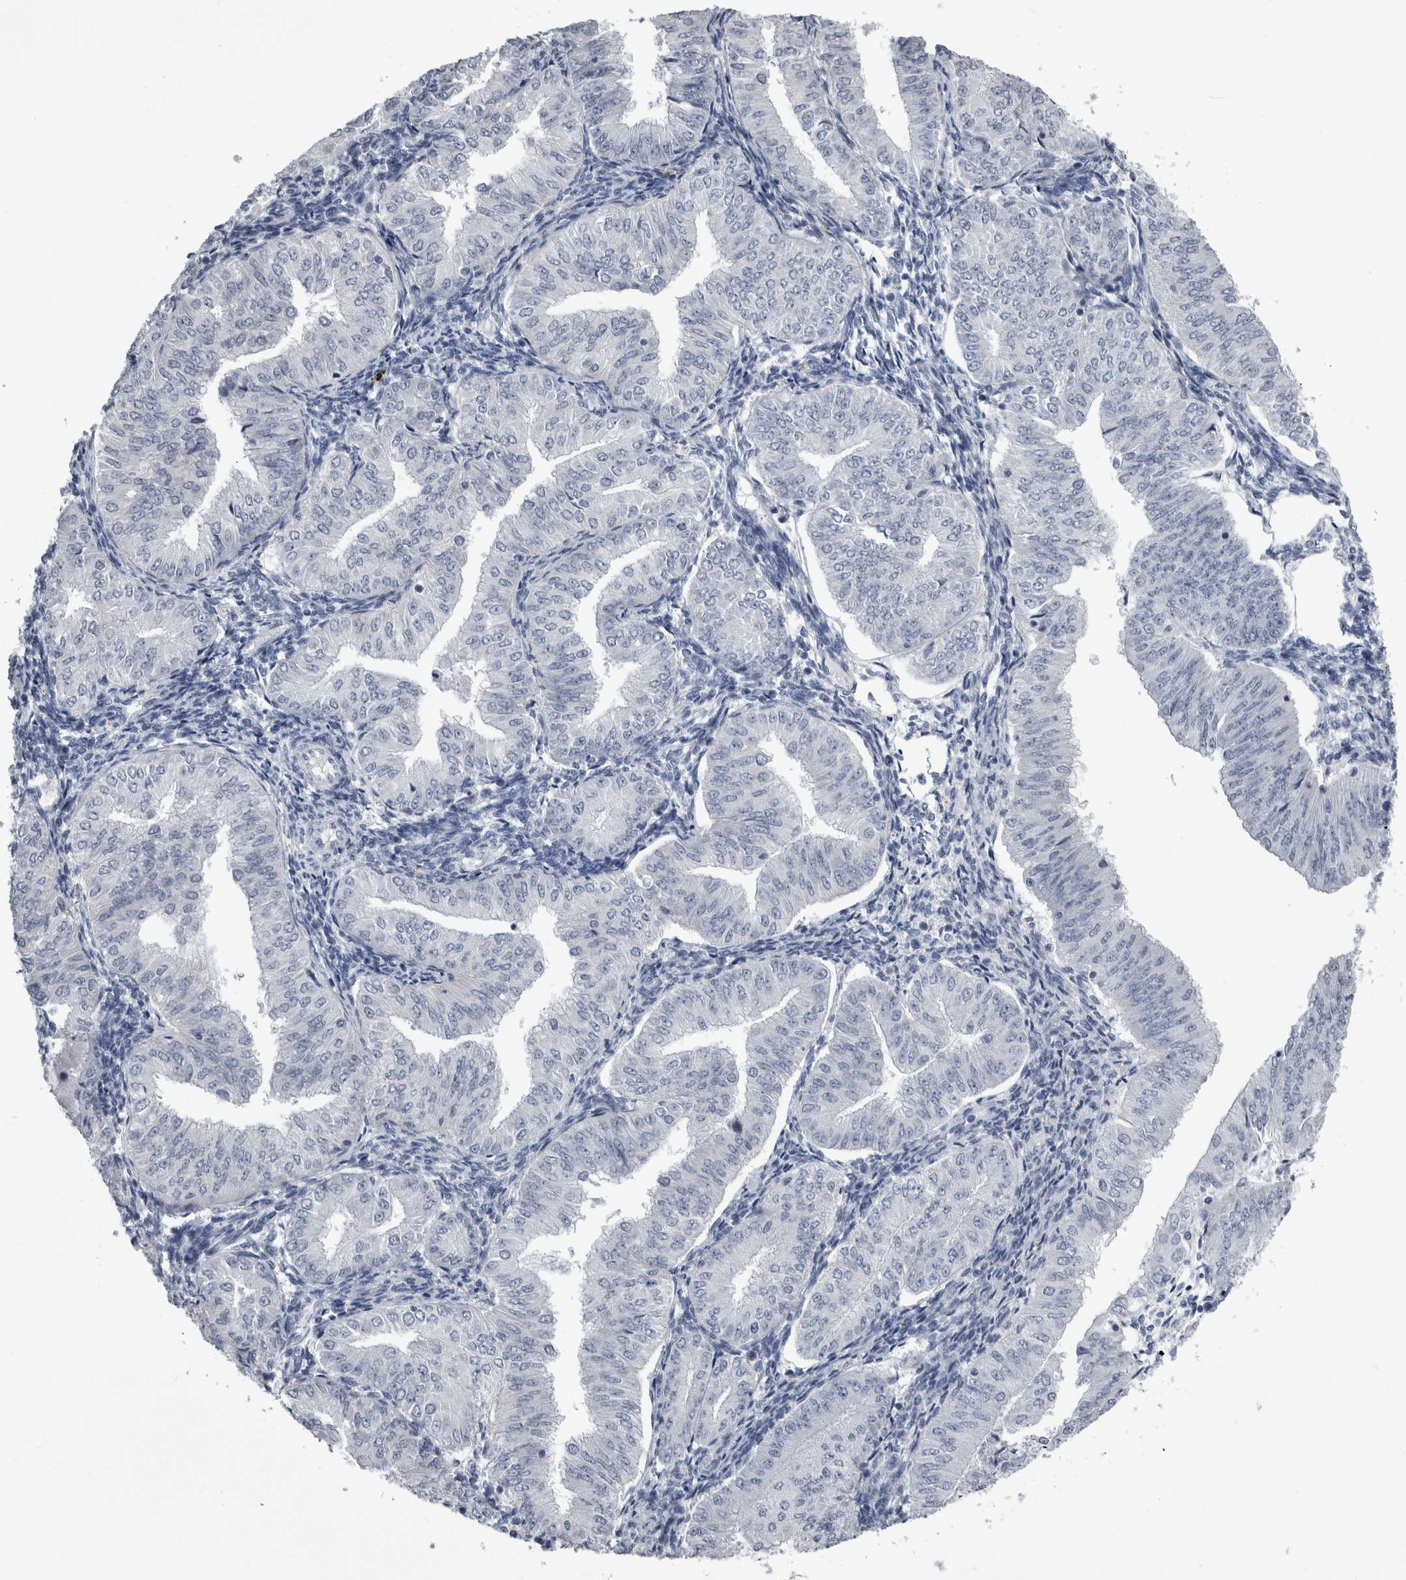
{"staining": {"intensity": "negative", "quantity": "none", "location": "none"}, "tissue": "endometrial cancer", "cell_type": "Tumor cells", "image_type": "cancer", "snomed": [{"axis": "morphology", "description": "Normal tissue, NOS"}, {"axis": "morphology", "description": "Adenocarcinoma, NOS"}, {"axis": "topography", "description": "Endometrium"}], "caption": "Tumor cells are negative for protein expression in human endometrial cancer.", "gene": "ALDH8A1", "patient": {"sex": "female", "age": 53}}